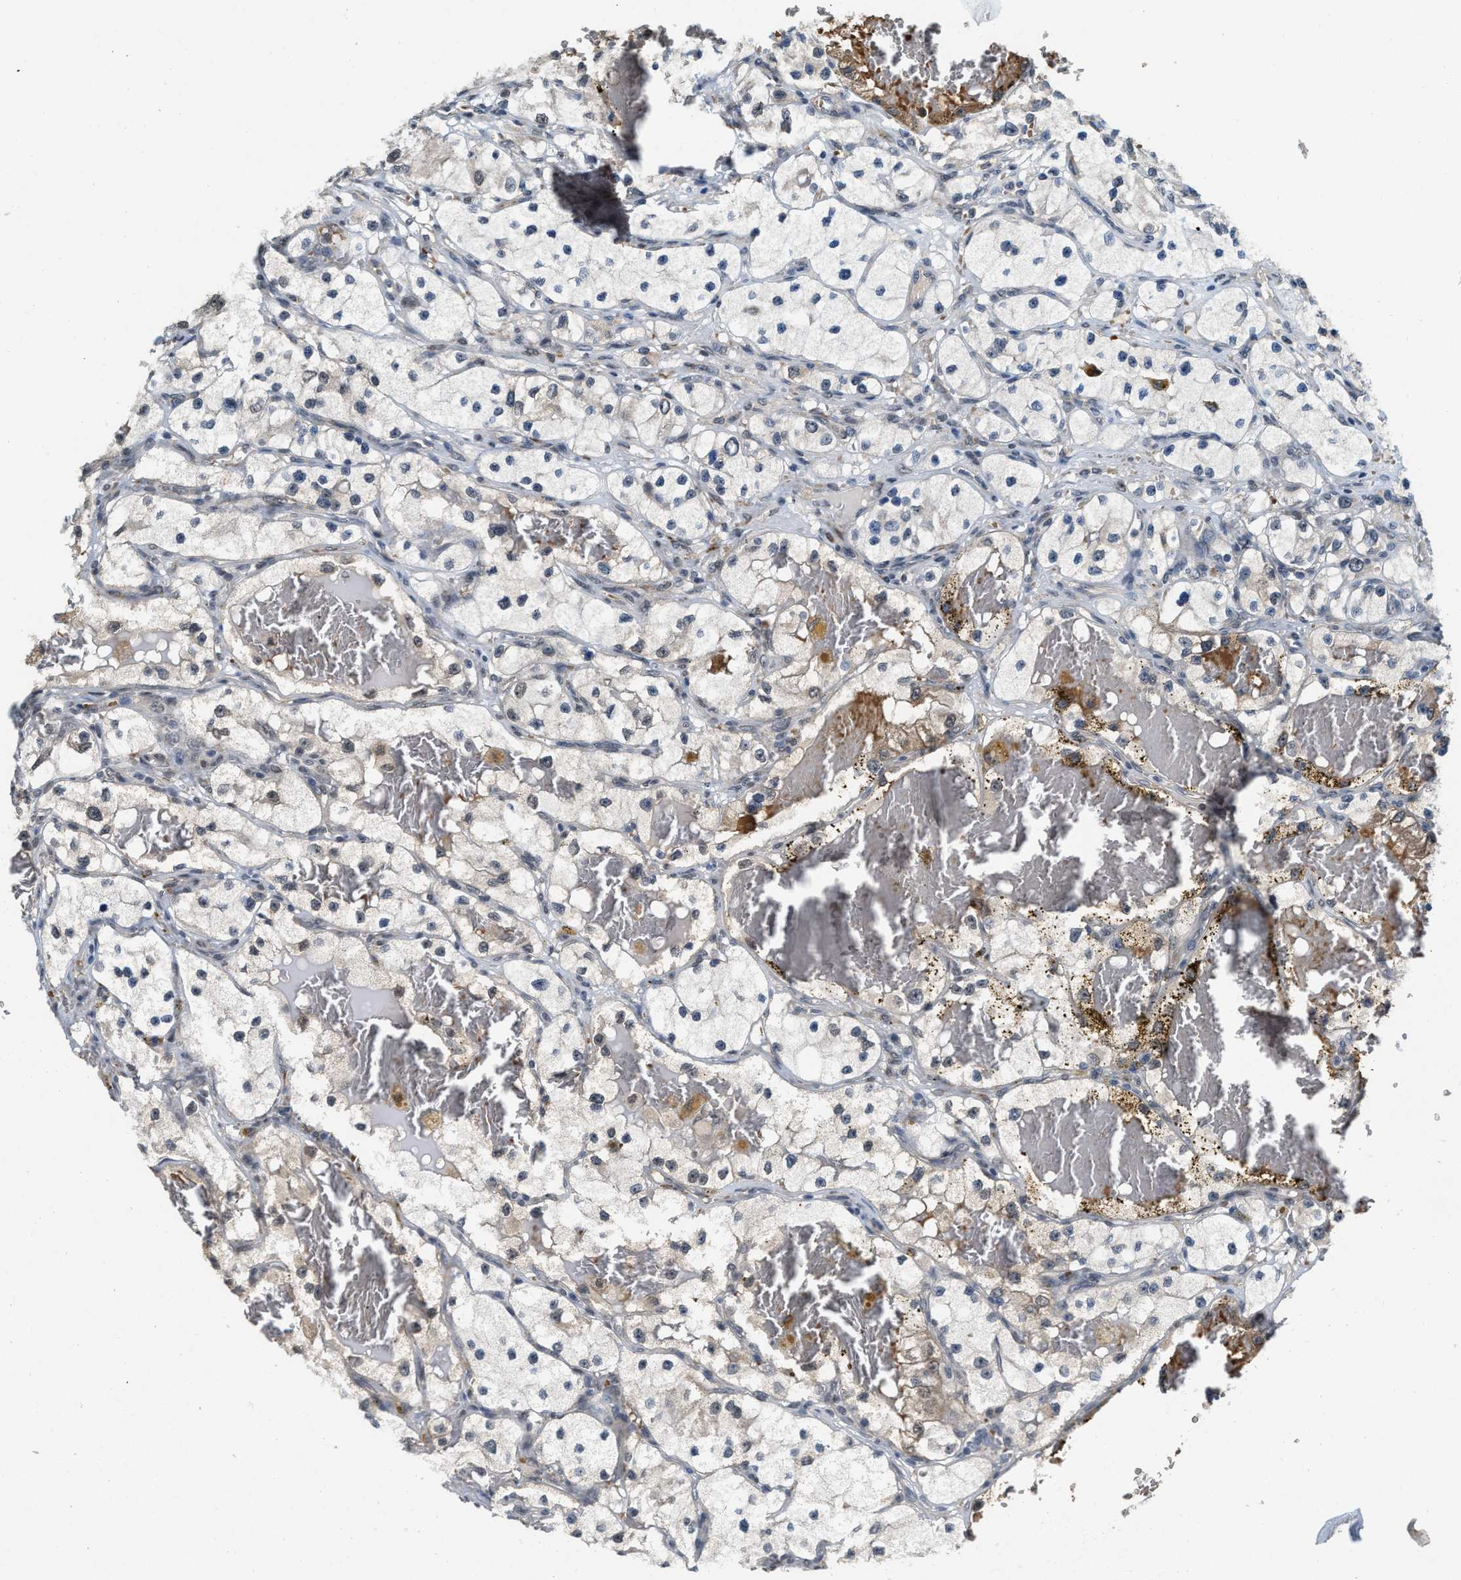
{"staining": {"intensity": "negative", "quantity": "none", "location": "none"}, "tissue": "renal cancer", "cell_type": "Tumor cells", "image_type": "cancer", "snomed": [{"axis": "morphology", "description": "Adenocarcinoma, NOS"}, {"axis": "topography", "description": "Kidney"}], "caption": "This is an IHC histopathology image of human renal cancer. There is no staining in tumor cells.", "gene": "KIF24", "patient": {"sex": "female", "age": 57}}